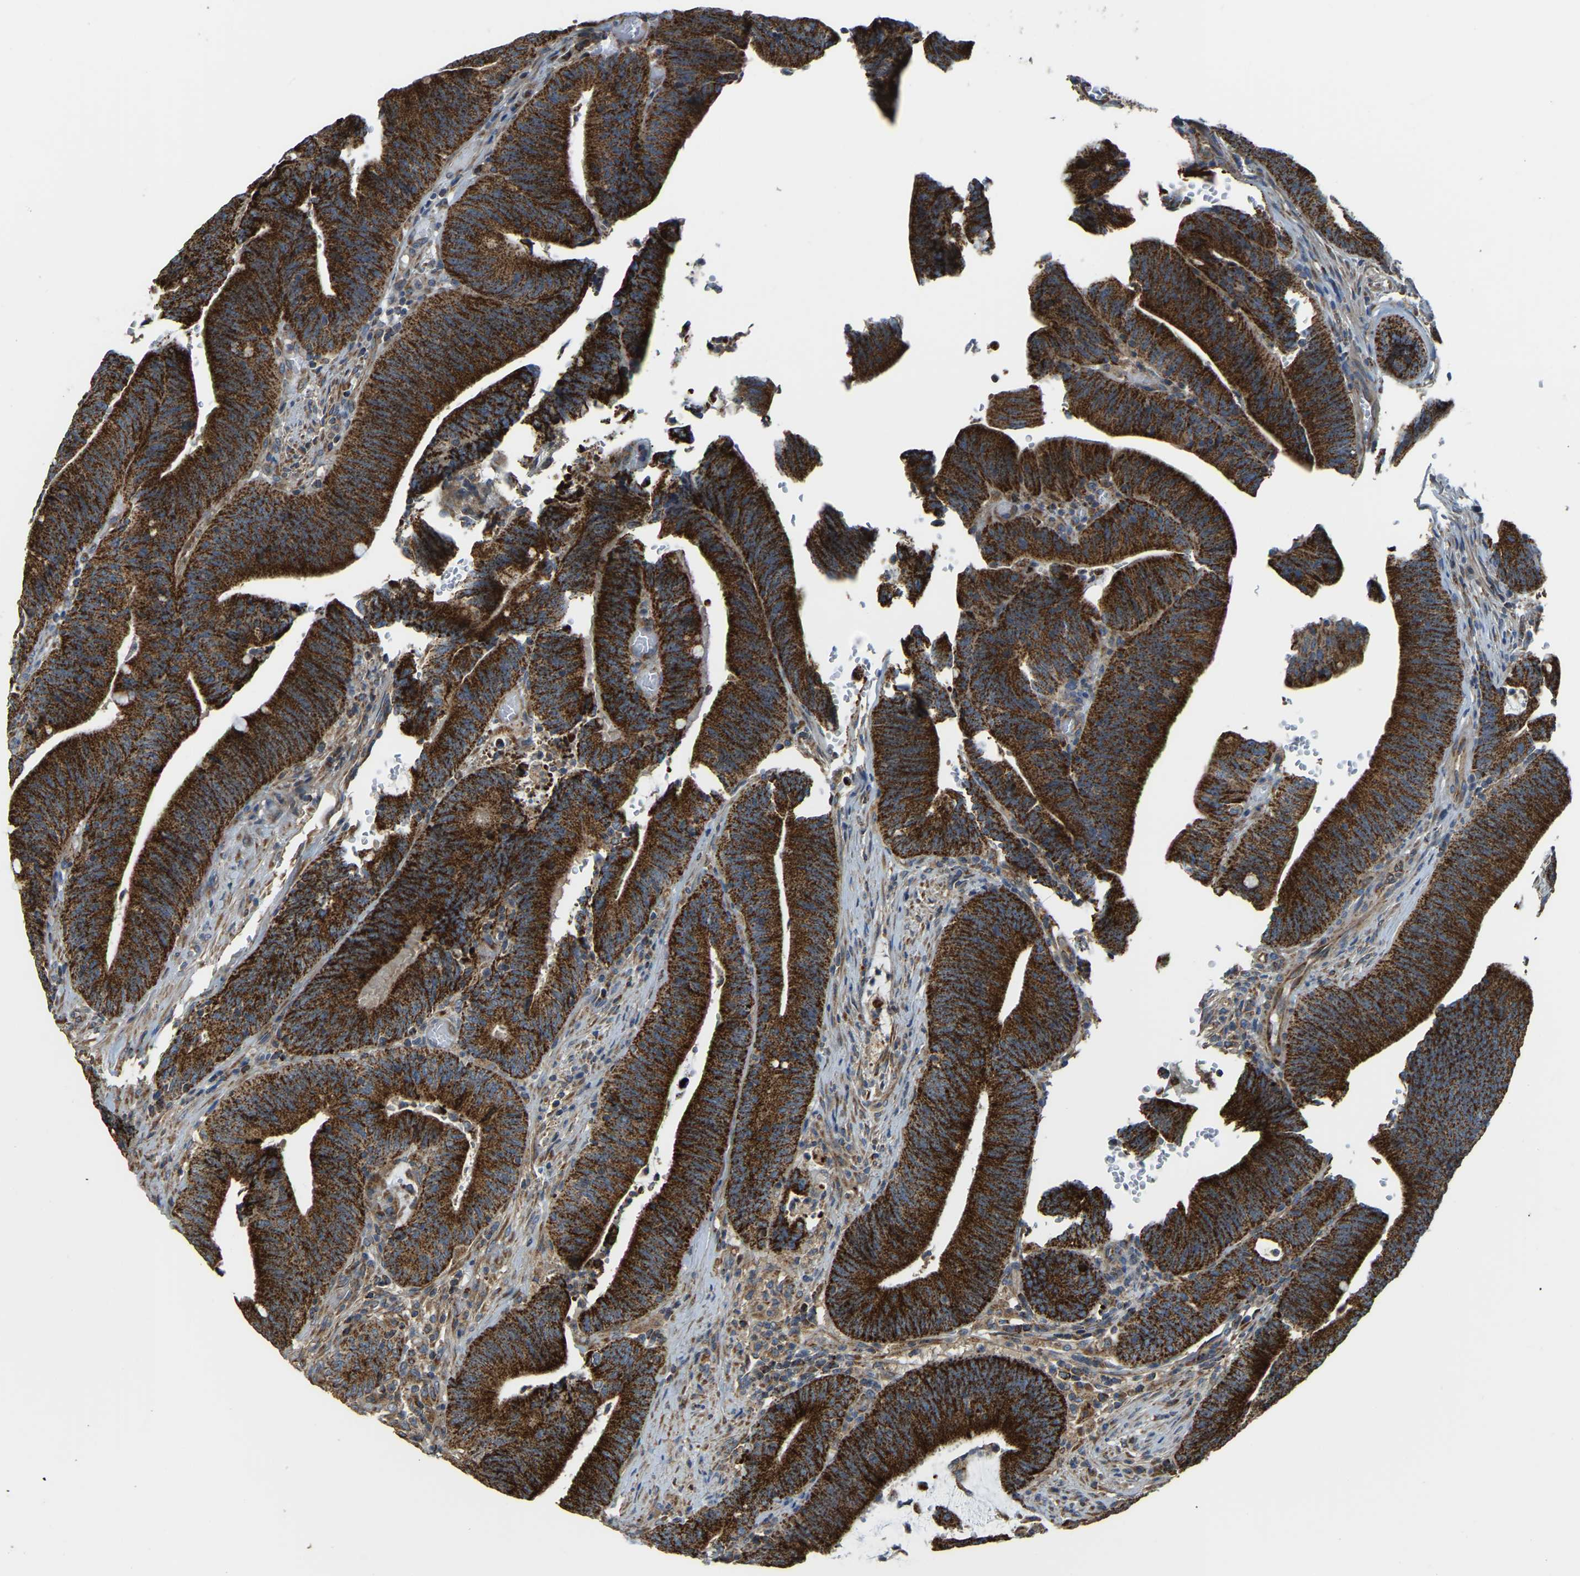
{"staining": {"intensity": "strong", "quantity": ">75%", "location": "cytoplasmic/membranous"}, "tissue": "colorectal cancer", "cell_type": "Tumor cells", "image_type": "cancer", "snomed": [{"axis": "morphology", "description": "Normal tissue, NOS"}, {"axis": "morphology", "description": "Adenocarcinoma, NOS"}, {"axis": "topography", "description": "Rectum"}], "caption": "Colorectal cancer (adenocarcinoma) was stained to show a protein in brown. There is high levels of strong cytoplasmic/membranous staining in approximately >75% of tumor cells.", "gene": "PSMD7", "patient": {"sex": "female", "age": 66}}